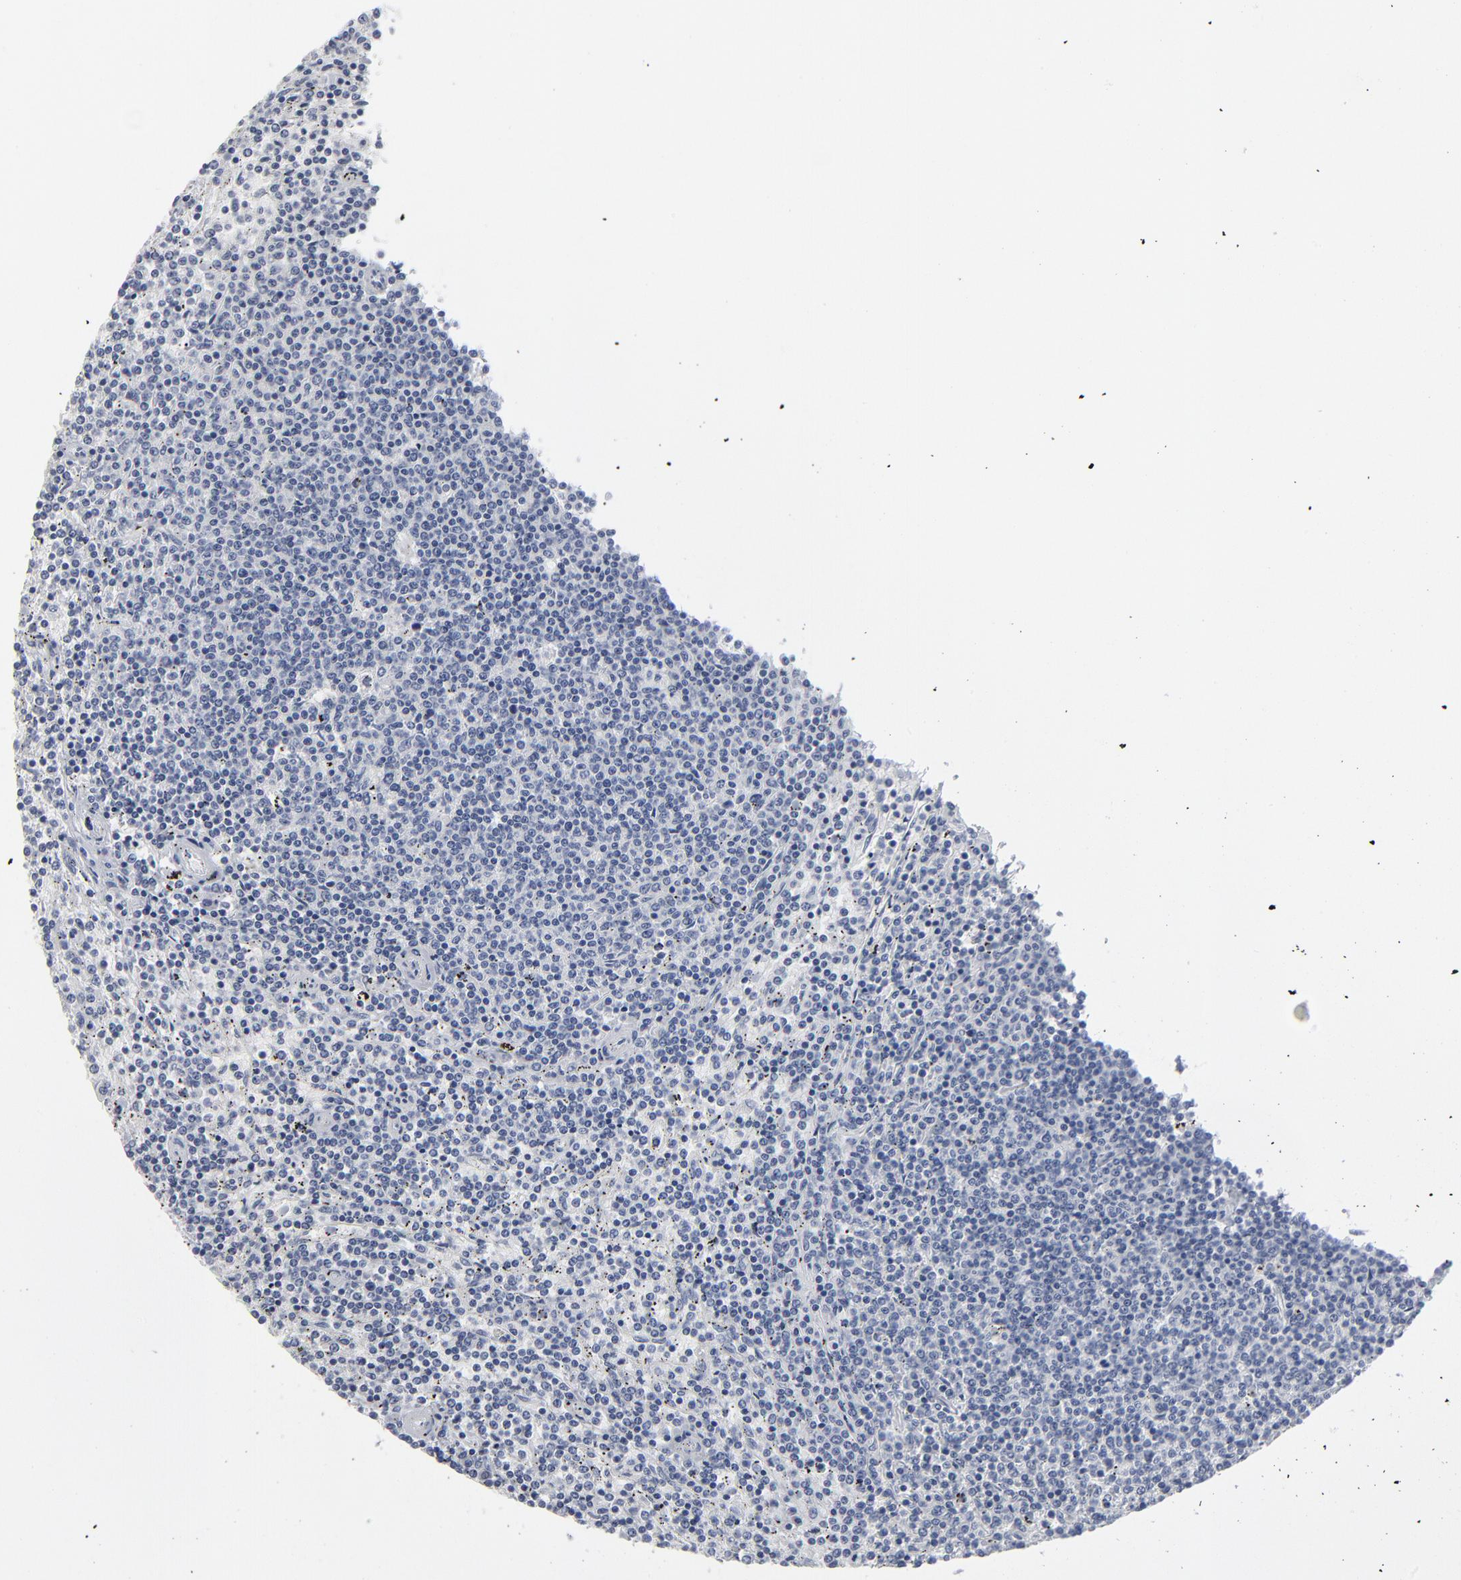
{"staining": {"intensity": "negative", "quantity": "none", "location": "none"}, "tissue": "lymphoma", "cell_type": "Tumor cells", "image_type": "cancer", "snomed": [{"axis": "morphology", "description": "Malignant lymphoma, non-Hodgkin's type, Low grade"}, {"axis": "topography", "description": "Spleen"}], "caption": "Immunohistochemistry (IHC) histopathology image of human lymphoma stained for a protein (brown), which reveals no staining in tumor cells.", "gene": "PAGE1", "patient": {"sex": "female", "age": 50}}